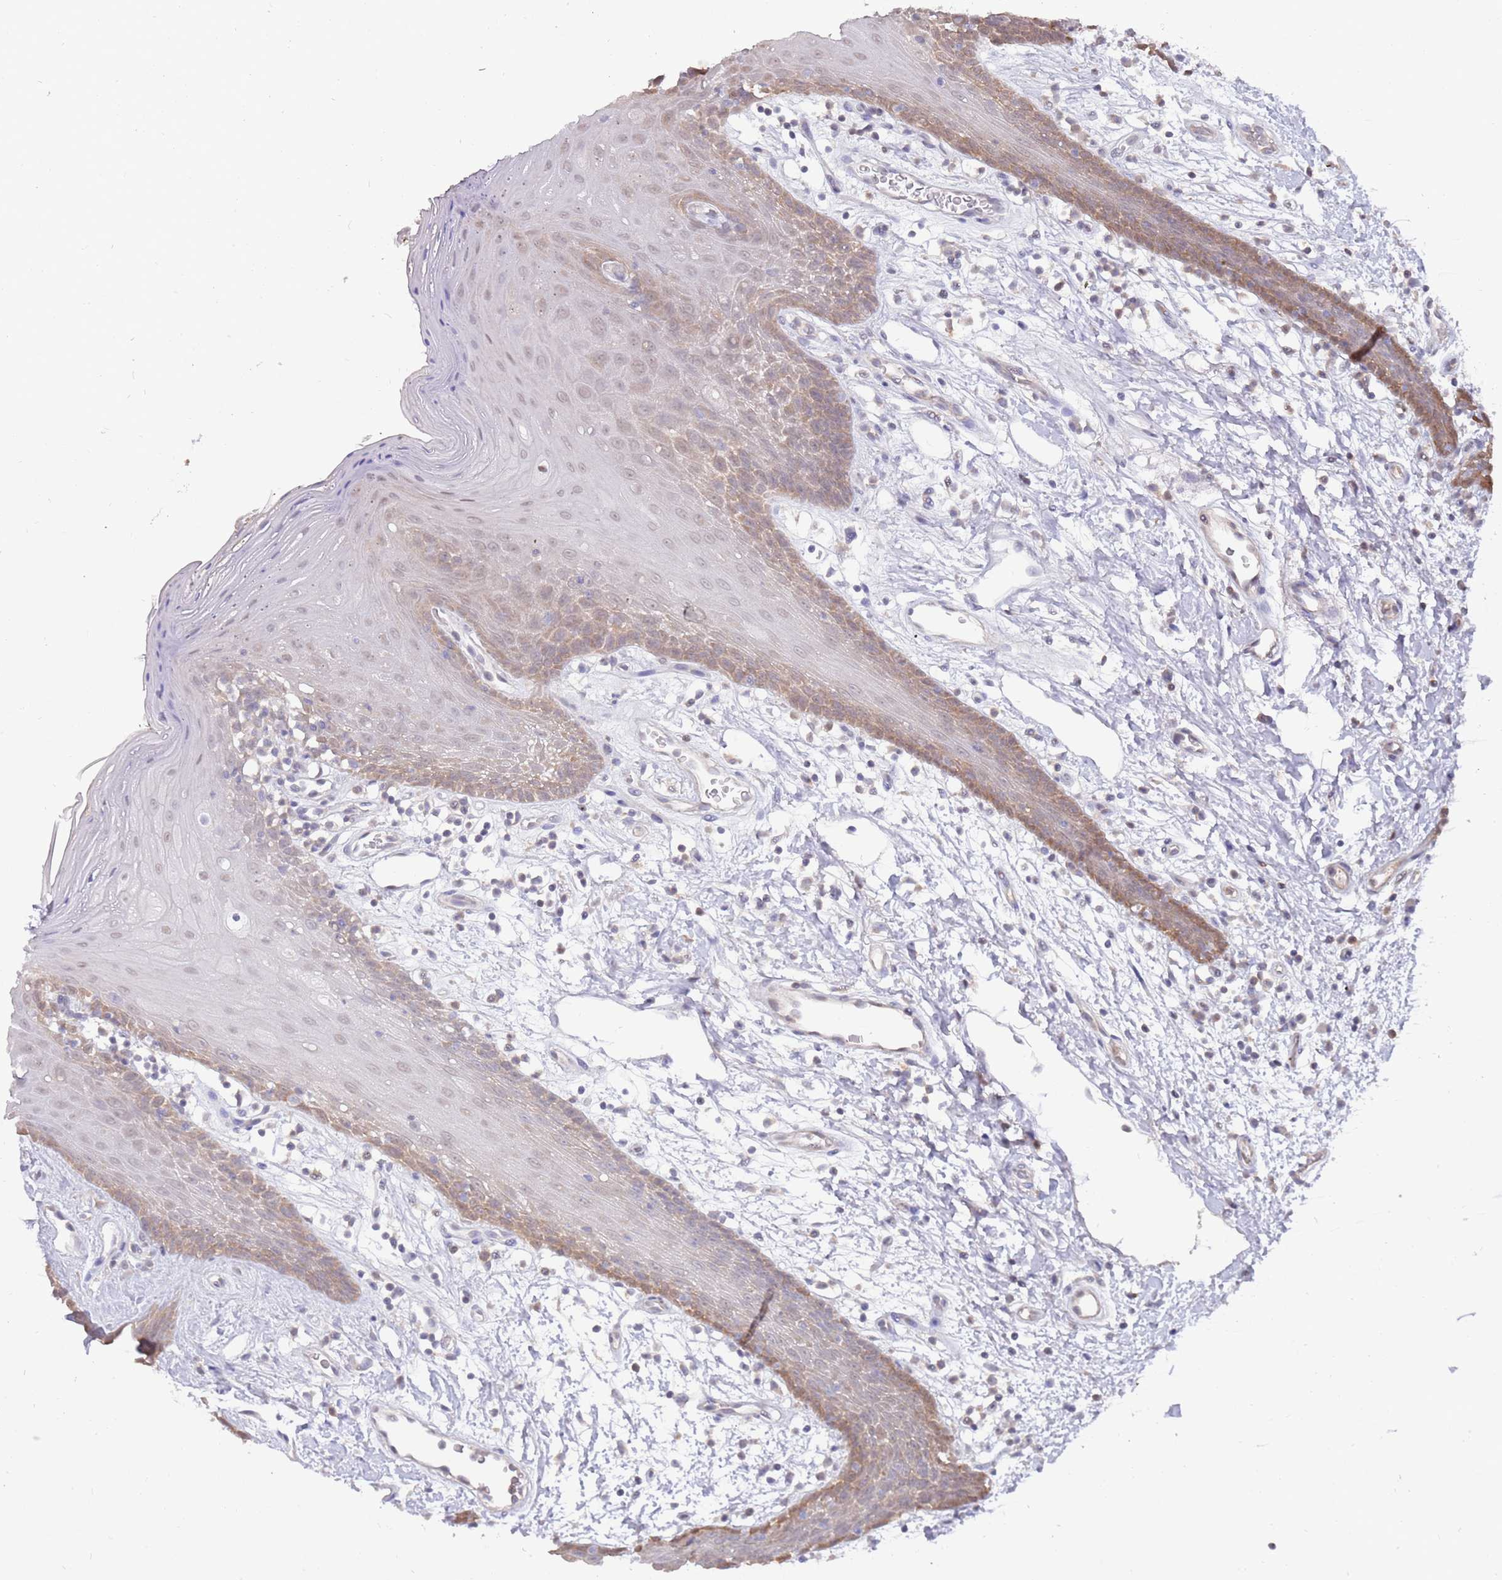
{"staining": {"intensity": "moderate", "quantity": "25%-75%", "location": "cytoplasmic/membranous,nuclear"}, "tissue": "oral mucosa", "cell_type": "Squamous epithelial cells", "image_type": "normal", "snomed": [{"axis": "morphology", "description": "Normal tissue, NOS"}, {"axis": "topography", "description": "Oral tissue"}, {"axis": "topography", "description": "Tounge, NOS"}], "caption": "Squamous epithelial cells display moderate cytoplasmic/membranous,nuclear positivity in about 25%-75% of cells in benign oral mucosa.", "gene": "AP5S1", "patient": {"sex": "female", "age": 59}}